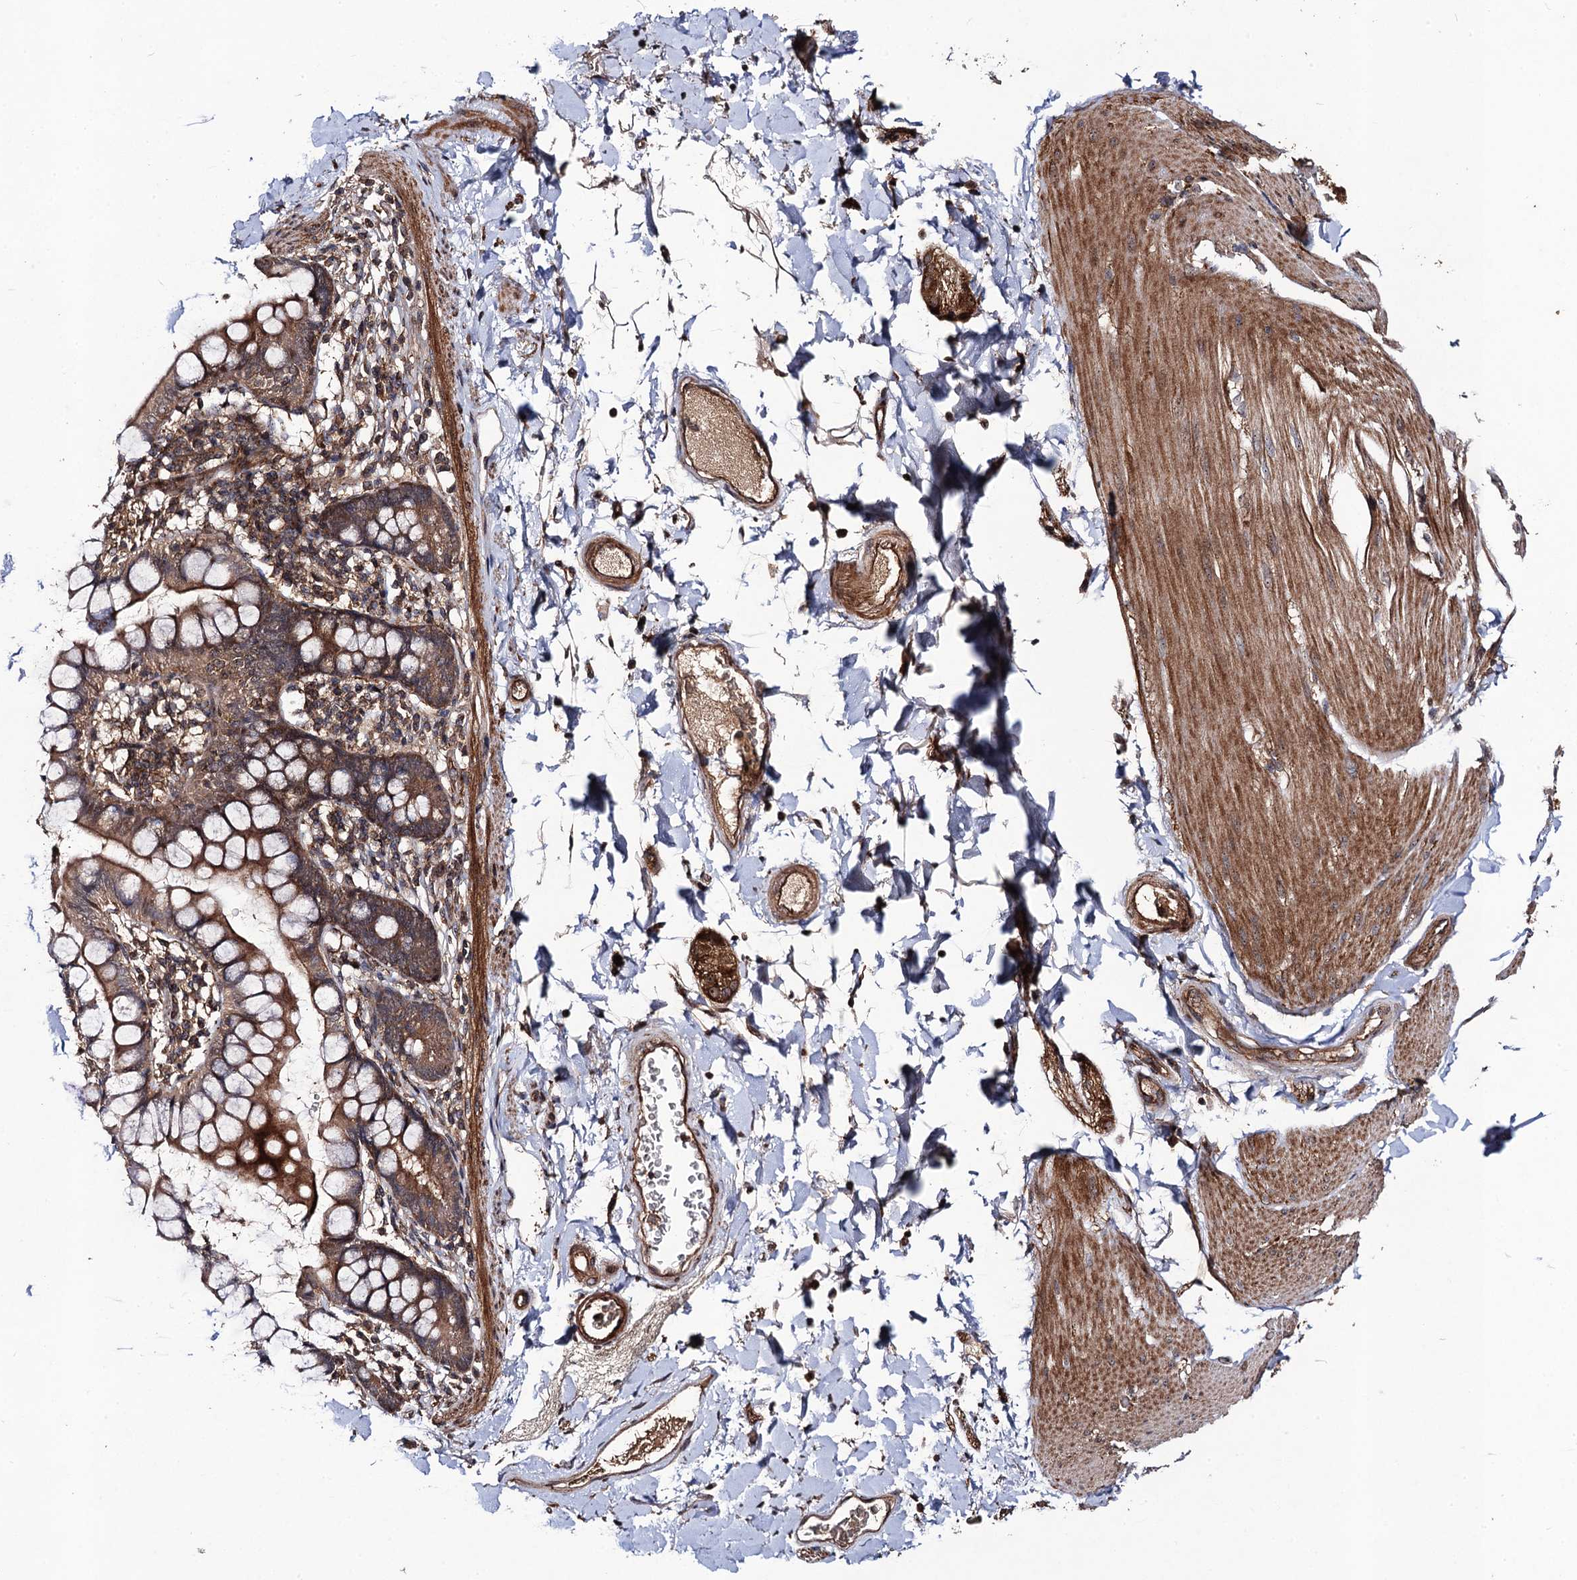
{"staining": {"intensity": "moderate", "quantity": ">75%", "location": "cytoplasmic/membranous"}, "tissue": "smooth muscle", "cell_type": "Smooth muscle cells", "image_type": "normal", "snomed": [{"axis": "morphology", "description": "Normal tissue, NOS"}, {"axis": "topography", "description": "Smooth muscle"}, {"axis": "topography", "description": "Small intestine"}], "caption": "Moderate cytoplasmic/membranous expression is appreciated in approximately >75% of smooth muscle cells in unremarkable smooth muscle.", "gene": "KXD1", "patient": {"sex": "female", "age": 84}}